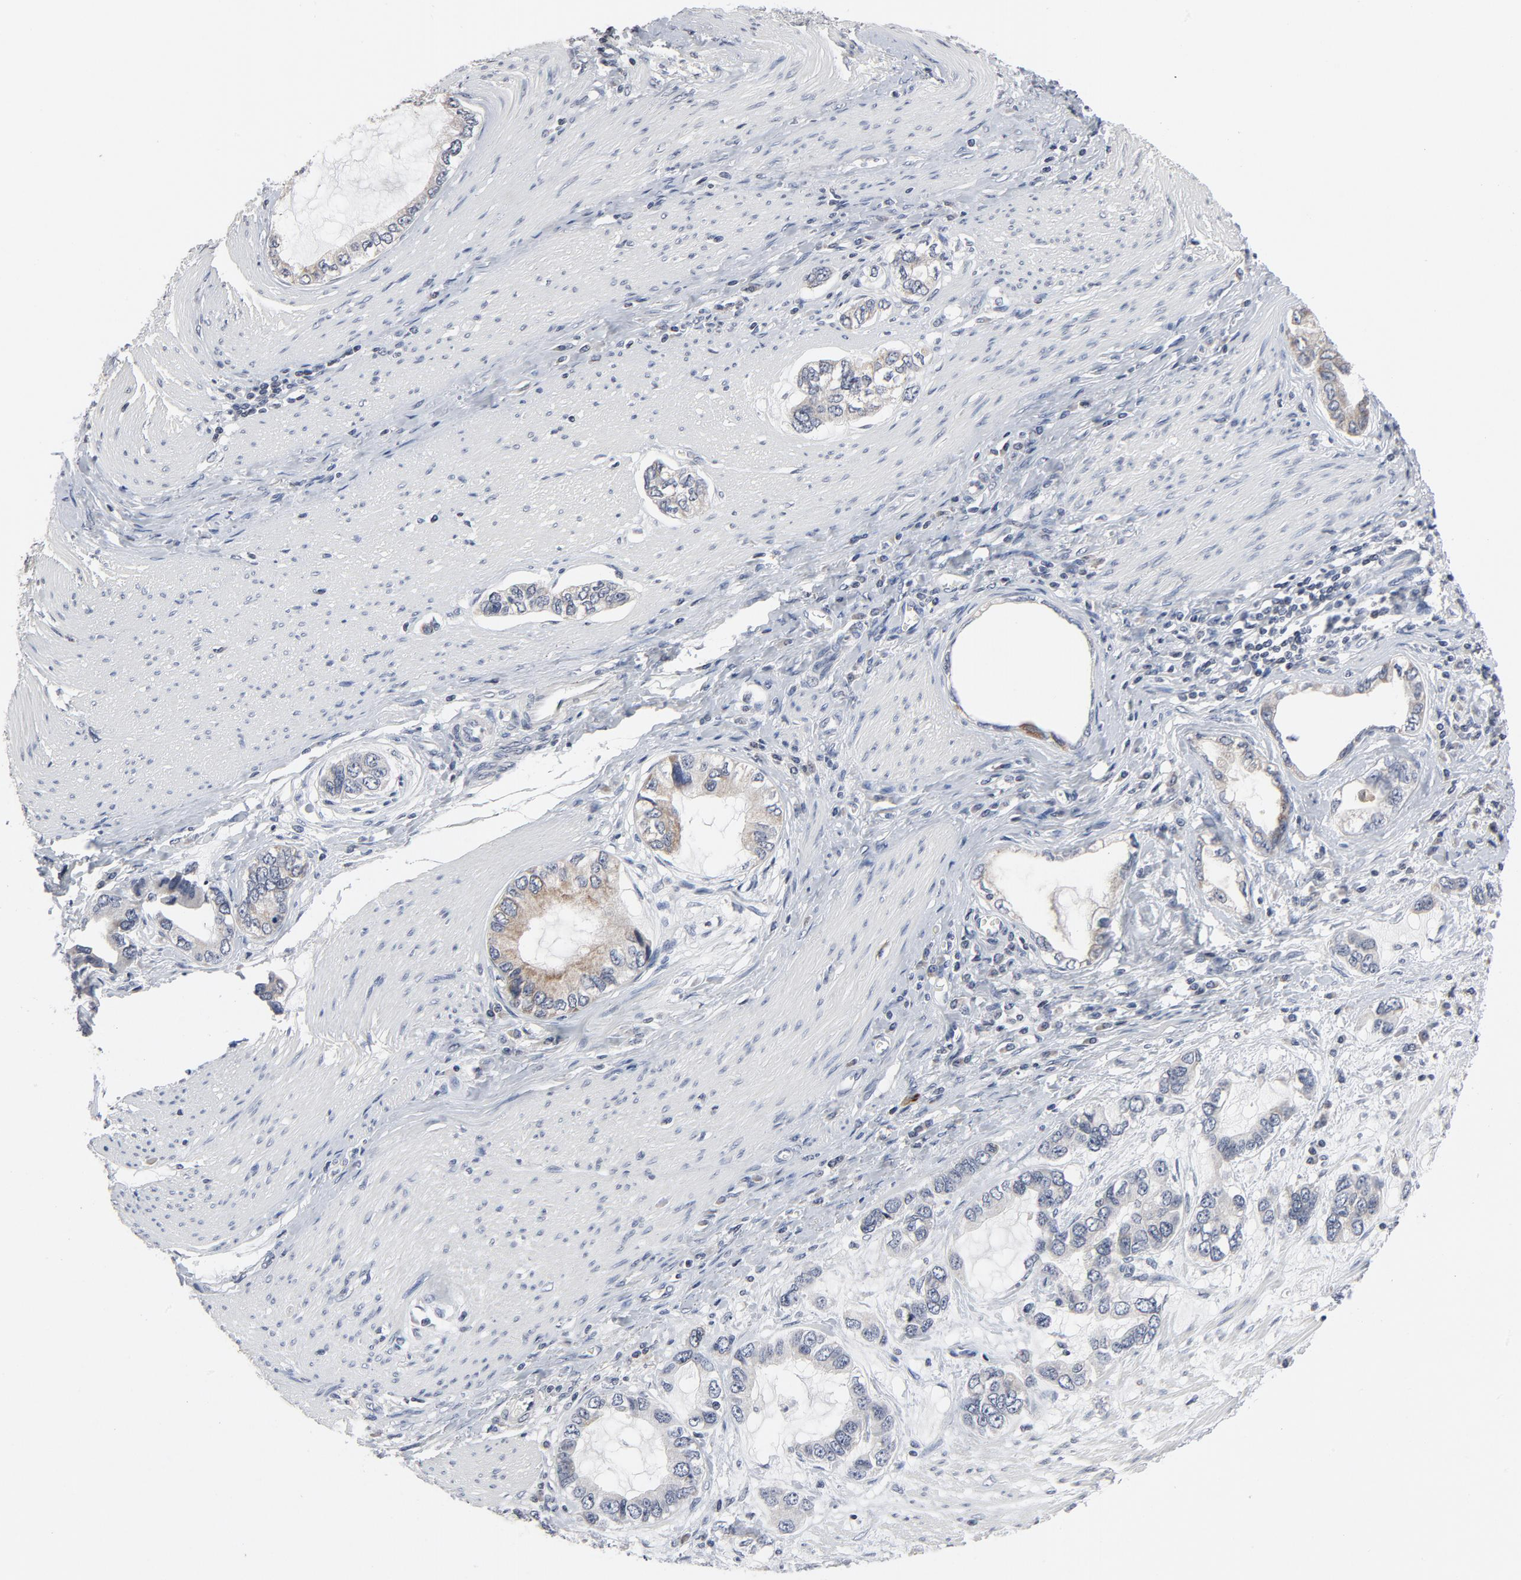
{"staining": {"intensity": "weak", "quantity": "25%-75%", "location": "cytoplasmic/membranous"}, "tissue": "stomach cancer", "cell_type": "Tumor cells", "image_type": "cancer", "snomed": [{"axis": "morphology", "description": "Adenocarcinoma, NOS"}, {"axis": "topography", "description": "Stomach, lower"}], "caption": "The photomicrograph exhibits staining of stomach cancer, revealing weak cytoplasmic/membranous protein positivity (brown color) within tumor cells.", "gene": "TCL1A", "patient": {"sex": "female", "age": 93}}